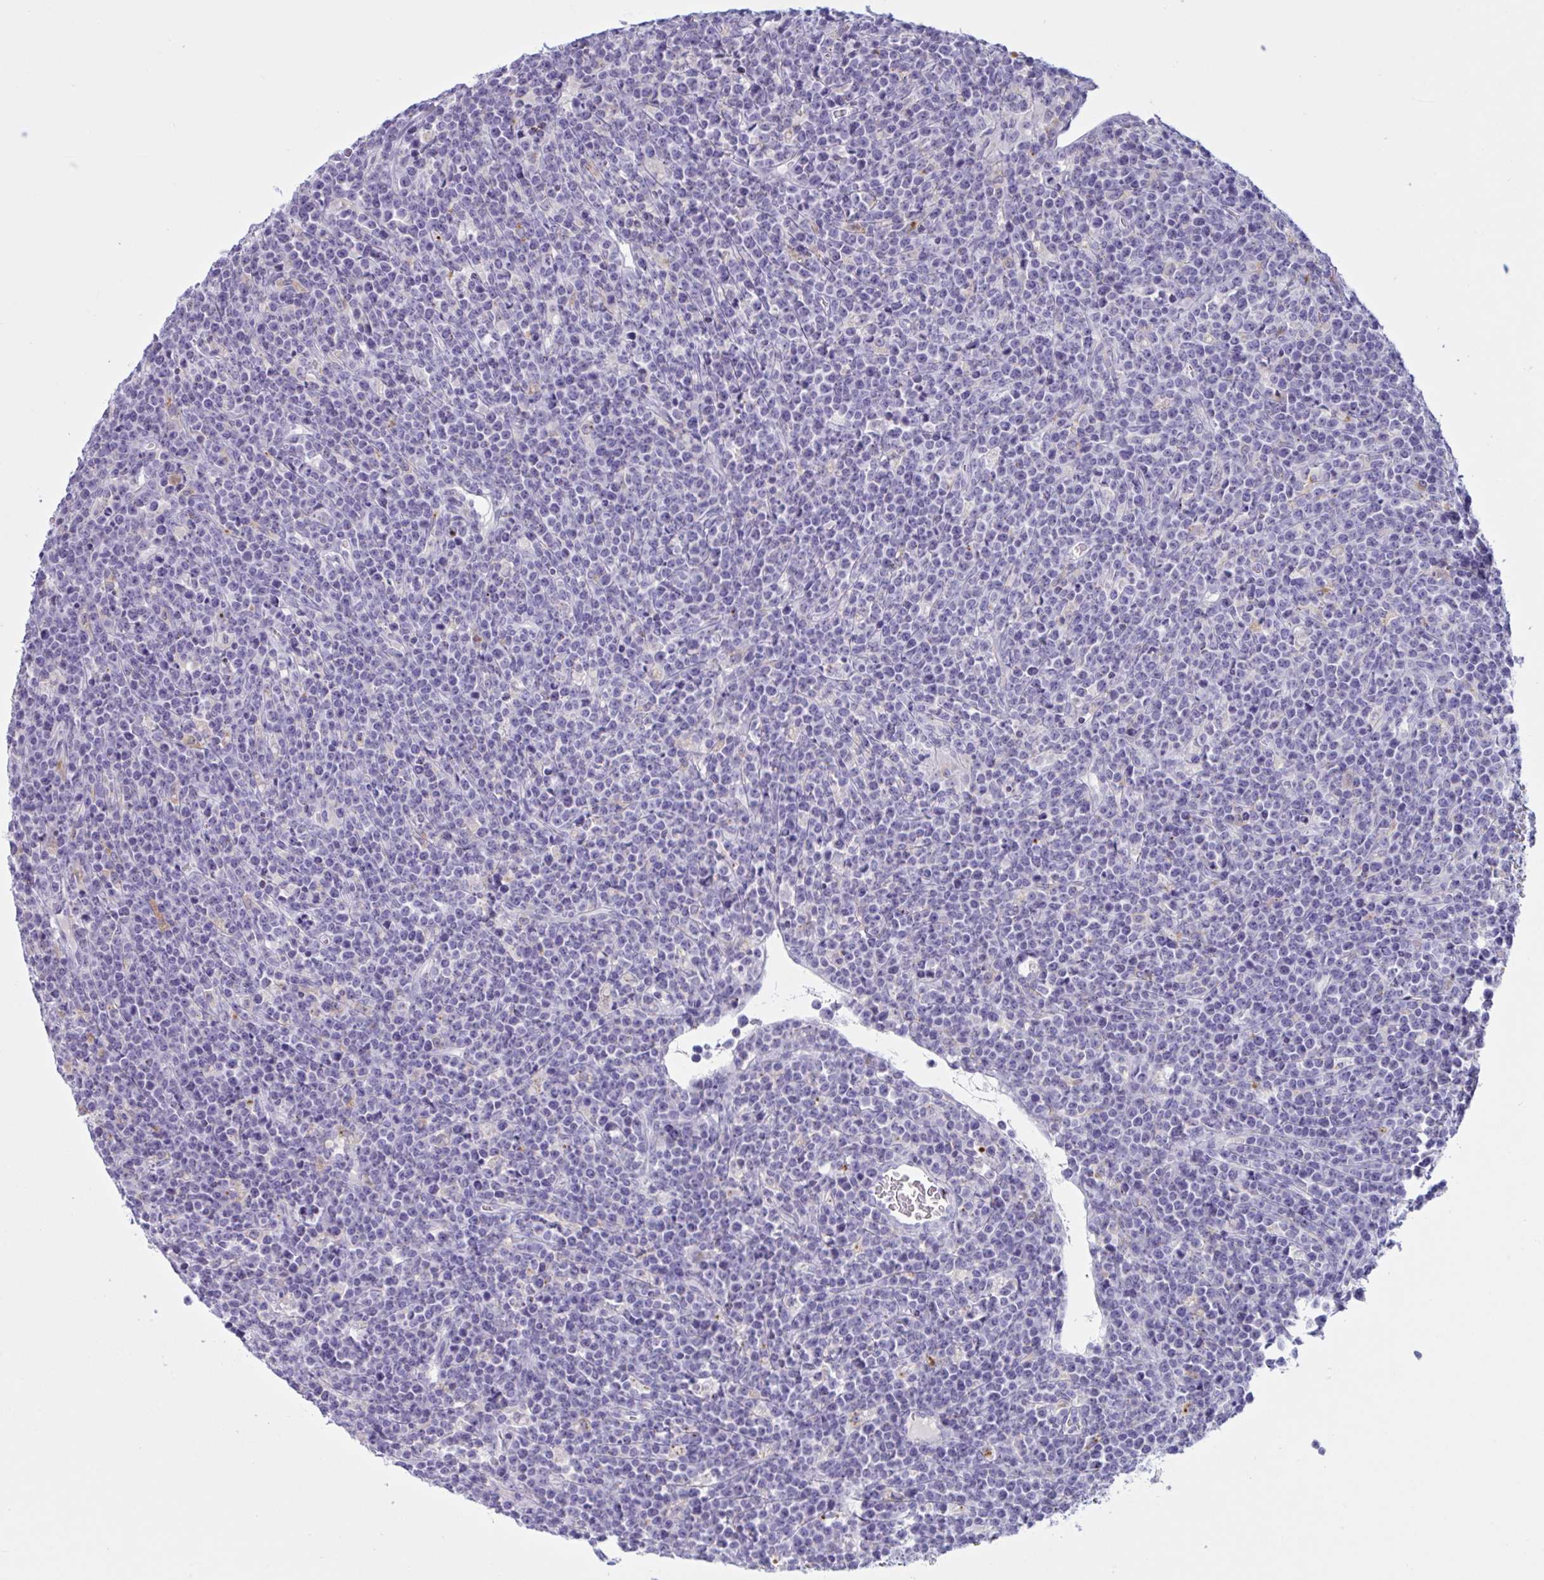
{"staining": {"intensity": "negative", "quantity": "none", "location": "none"}, "tissue": "lymphoma", "cell_type": "Tumor cells", "image_type": "cancer", "snomed": [{"axis": "morphology", "description": "Malignant lymphoma, non-Hodgkin's type, High grade"}, {"axis": "topography", "description": "Ovary"}], "caption": "An immunohistochemistry (IHC) histopathology image of malignant lymphoma, non-Hodgkin's type (high-grade) is shown. There is no staining in tumor cells of malignant lymphoma, non-Hodgkin's type (high-grade).", "gene": "XCL1", "patient": {"sex": "female", "age": 56}}